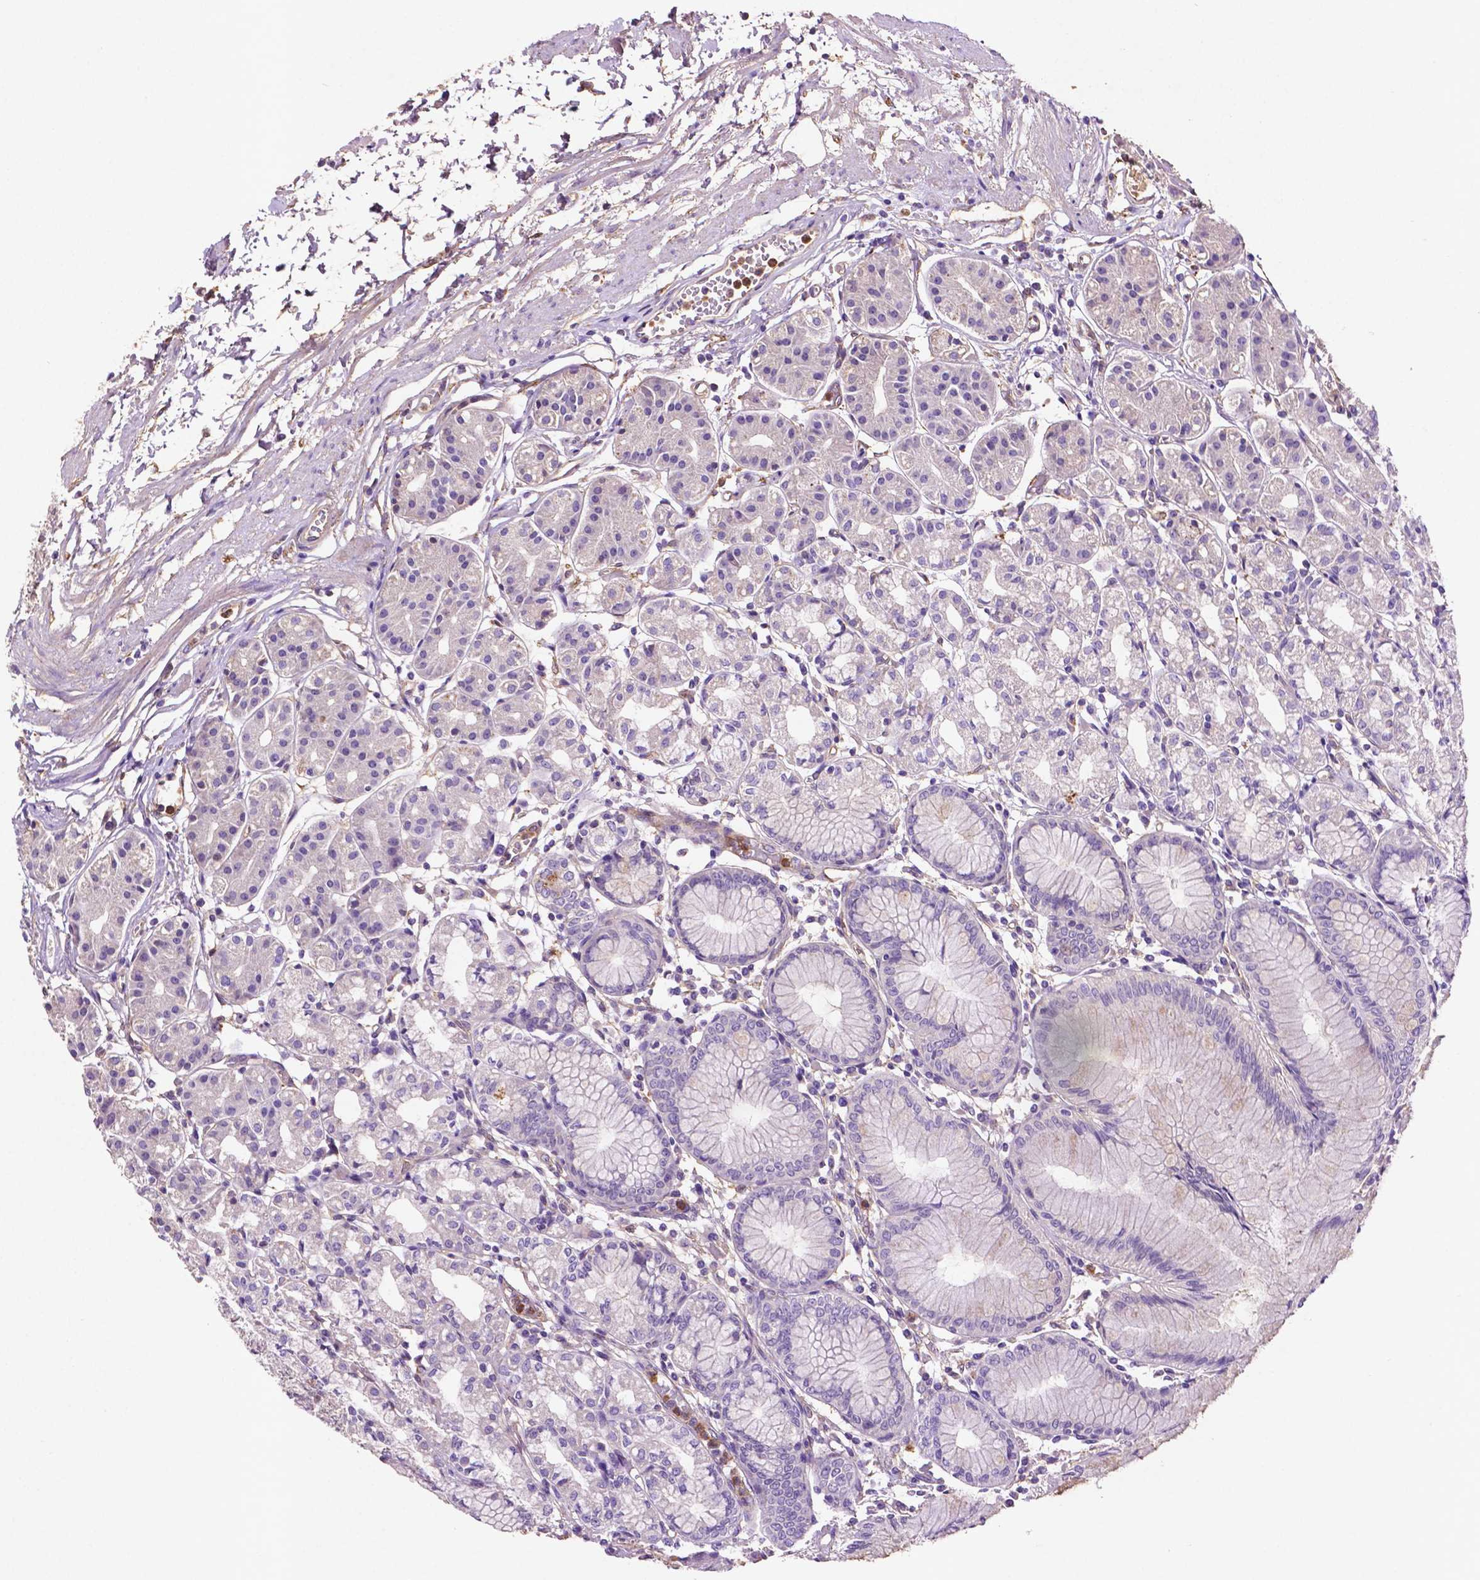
{"staining": {"intensity": "moderate", "quantity": "<25%", "location": "cytoplasmic/membranous"}, "tissue": "stomach", "cell_type": "Glandular cells", "image_type": "normal", "snomed": [{"axis": "morphology", "description": "Normal tissue, NOS"}, {"axis": "topography", "description": "Skeletal muscle"}, {"axis": "topography", "description": "Stomach"}], "caption": "A histopathology image of human stomach stained for a protein exhibits moderate cytoplasmic/membranous brown staining in glandular cells. (IHC, brightfield microscopy, high magnification).", "gene": "GDPD5", "patient": {"sex": "female", "age": 57}}